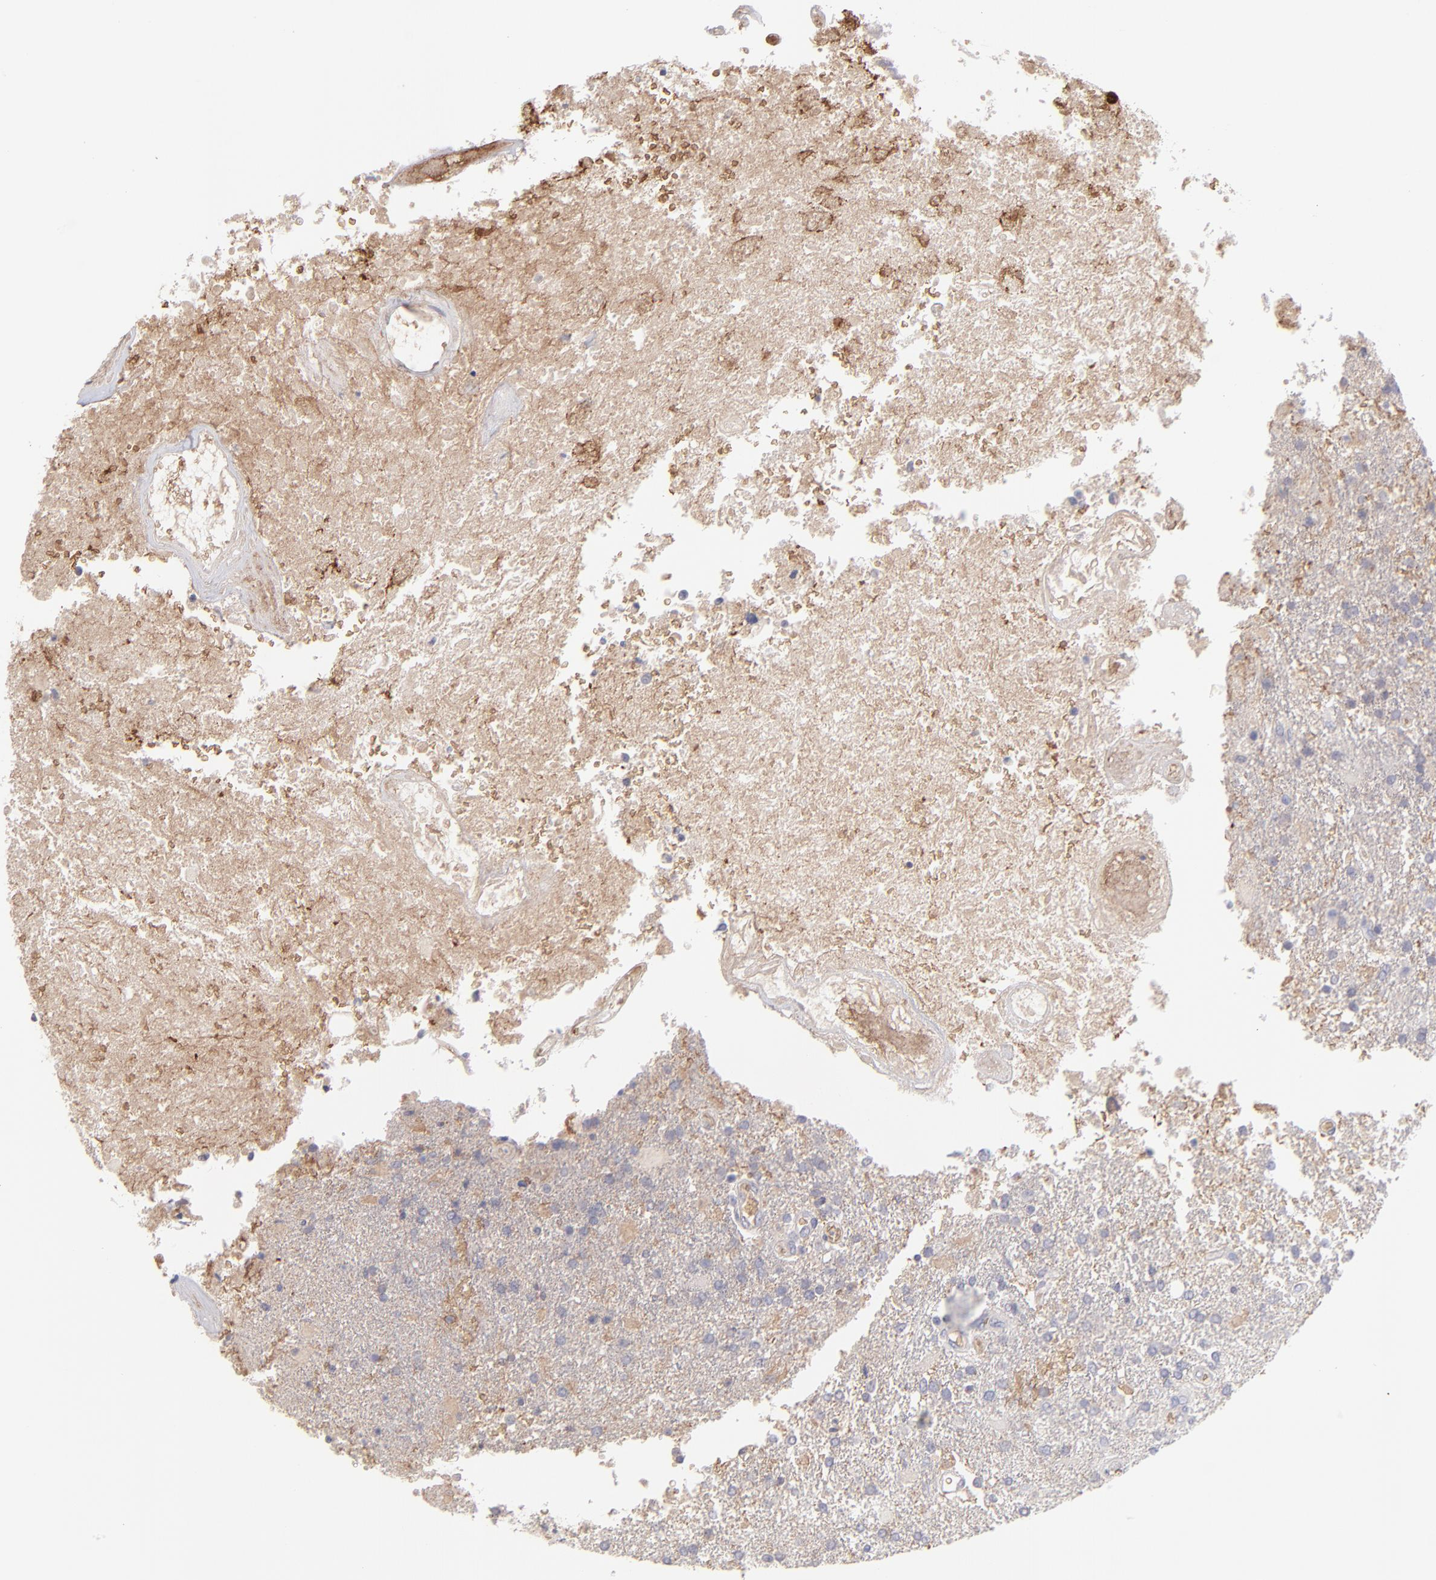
{"staining": {"intensity": "negative", "quantity": "none", "location": "none"}, "tissue": "glioma", "cell_type": "Tumor cells", "image_type": "cancer", "snomed": [{"axis": "morphology", "description": "Glioma, malignant, High grade"}, {"axis": "topography", "description": "Cerebral cortex"}], "caption": "Immunohistochemistry of human glioma reveals no staining in tumor cells. (DAB immunohistochemistry, high magnification).", "gene": "F13B", "patient": {"sex": "male", "age": 79}}